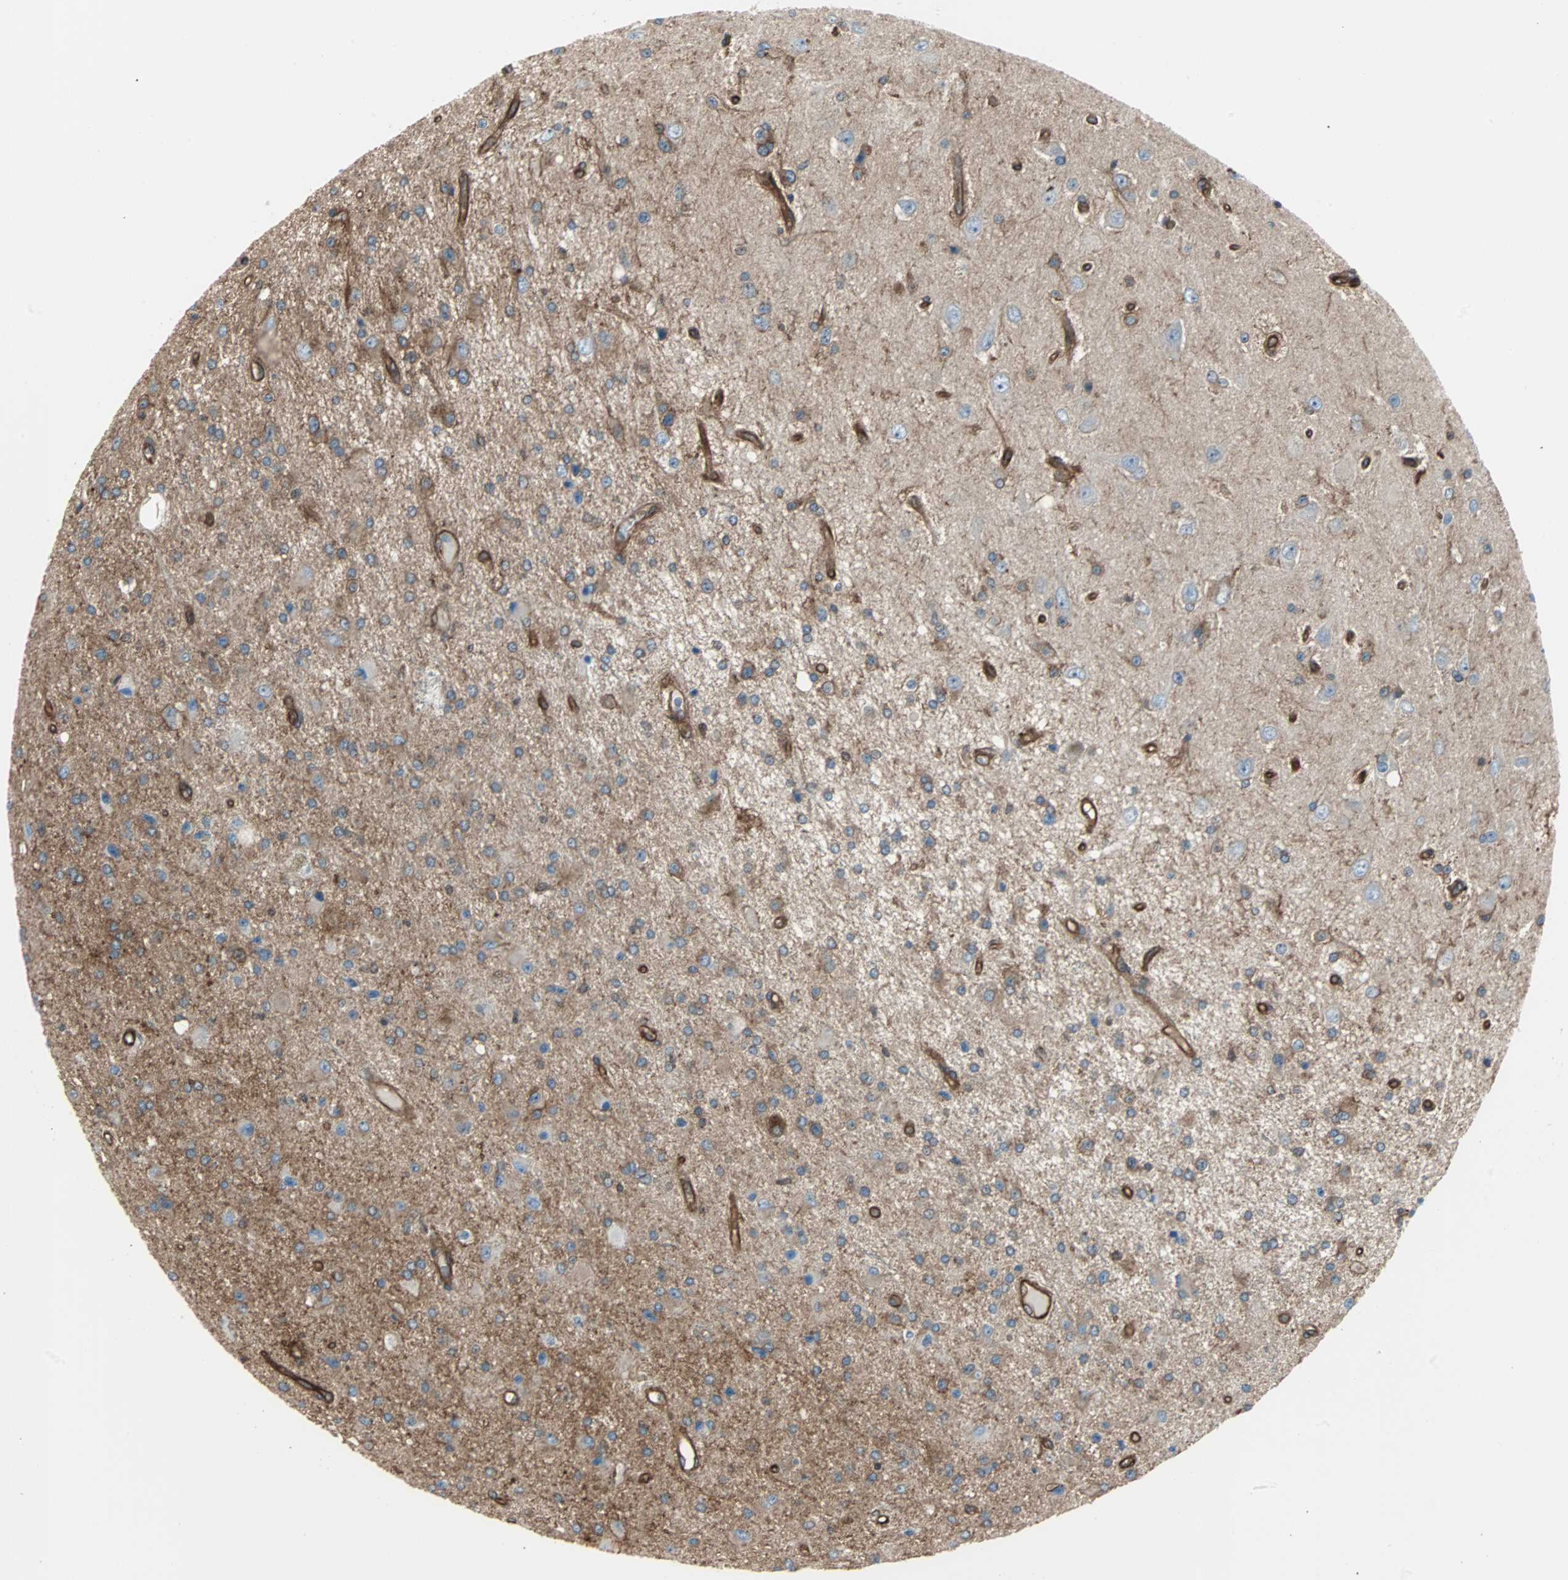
{"staining": {"intensity": "weak", "quantity": ">75%", "location": "cytoplasmic/membranous"}, "tissue": "glioma", "cell_type": "Tumor cells", "image_type": "cancer", "snomed": [{"axis": "morphology", "description": "Glioma, malignant, Low grade"}, {"axis": "topography", "description": "Brain"}], "caption": "IHC staining of low-grade glioma (malignant), which reveals low levels of weak cytoplasmic/membranous positivity in about >75% of tumor cells indicating weak cytoplasmic/membranous protein expression. The staining was performed using DAB (brown) for protein detection and nuclei were counterstained in hematoxylin (blue).", "gene": "RELA", "patient": {"sex": "male", "age": 58}}